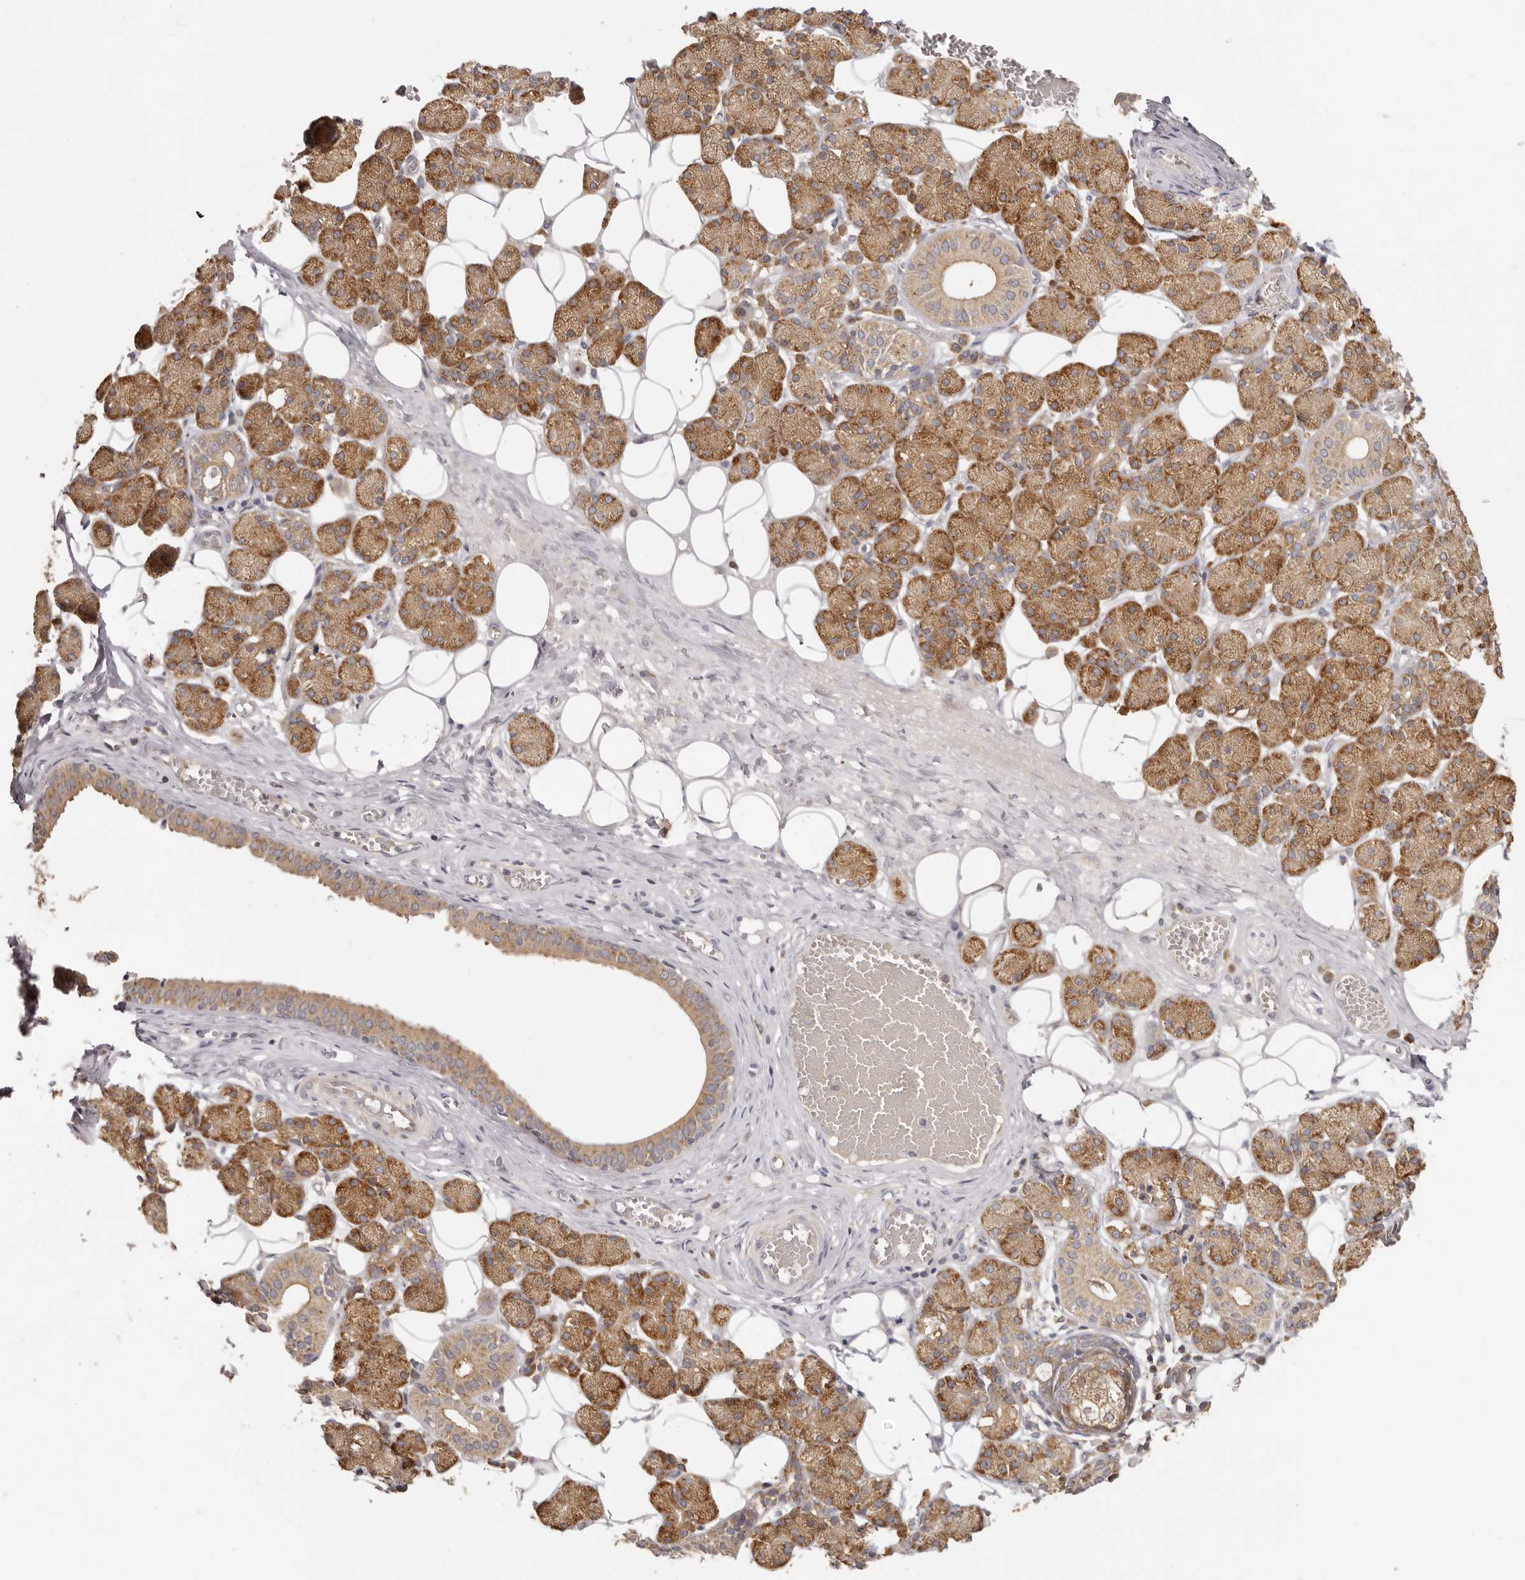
{"staining": {"intensity": "moderate", "quantity": ">75%", "location": "cytoplasmic/membranous"}, "tissue": "salivary gland", "cell_type": "Glandular cells", "image_type": "normal", "snomed": [{"axis": "morphology", "description": "Normal tissue, NOS"}, {"axis": "topography", "description": "Salivary gland"}], "caption": "This image shows immunohistochemistry (IHC) staining of benign human salivary gland, with medium moderate cytoplasmic/membranous expression in approximately >75% of glandular cells.", "gene": "EEF1E1", "patient": {"sex": "female", "age": 33}}